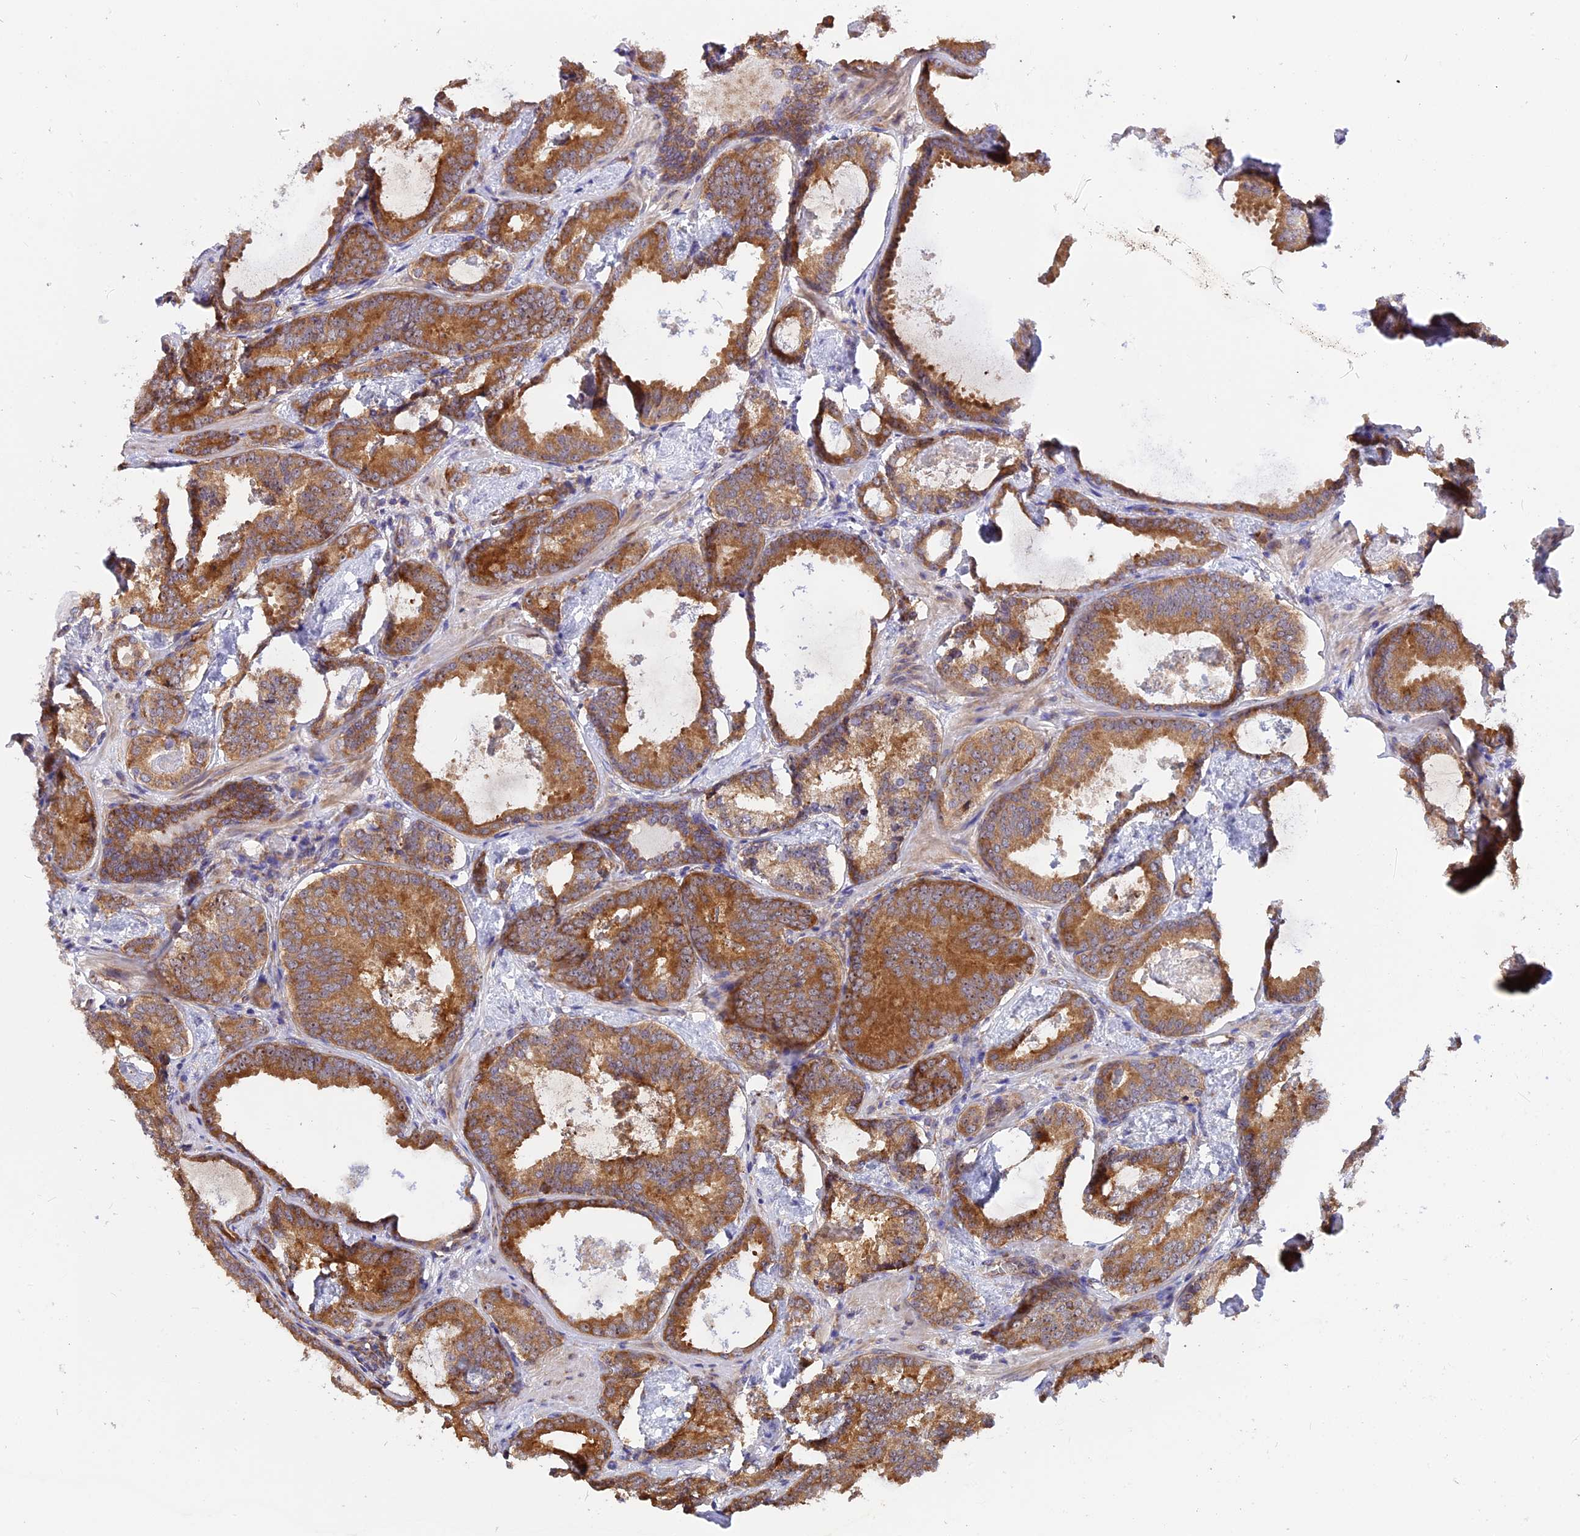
{"staining": {"intensity": "moderate", "quantity": ">75%", "location": "cytoplasmic/membranous"}, "tissue": "prostate cancer", "cell_type": "Tumor cells", "image_type": "cancer", "snomed": [{"axis": "morphology", "description": "Adenocarcinoma, Low grade"}, {"axis": "topography", "description": "Prostate"}], "caption": "DAB (3,3'-diaminobenzidine) immunohistochemical staining of human adenocarcinoma (low-grade) (prostate) exhibits moderate cytoplasmic/membranous protein positivity in approximately >75% of tumor cells.", "gene": "GNPTAB", "patient": {"sex": "male", "age": 60}}